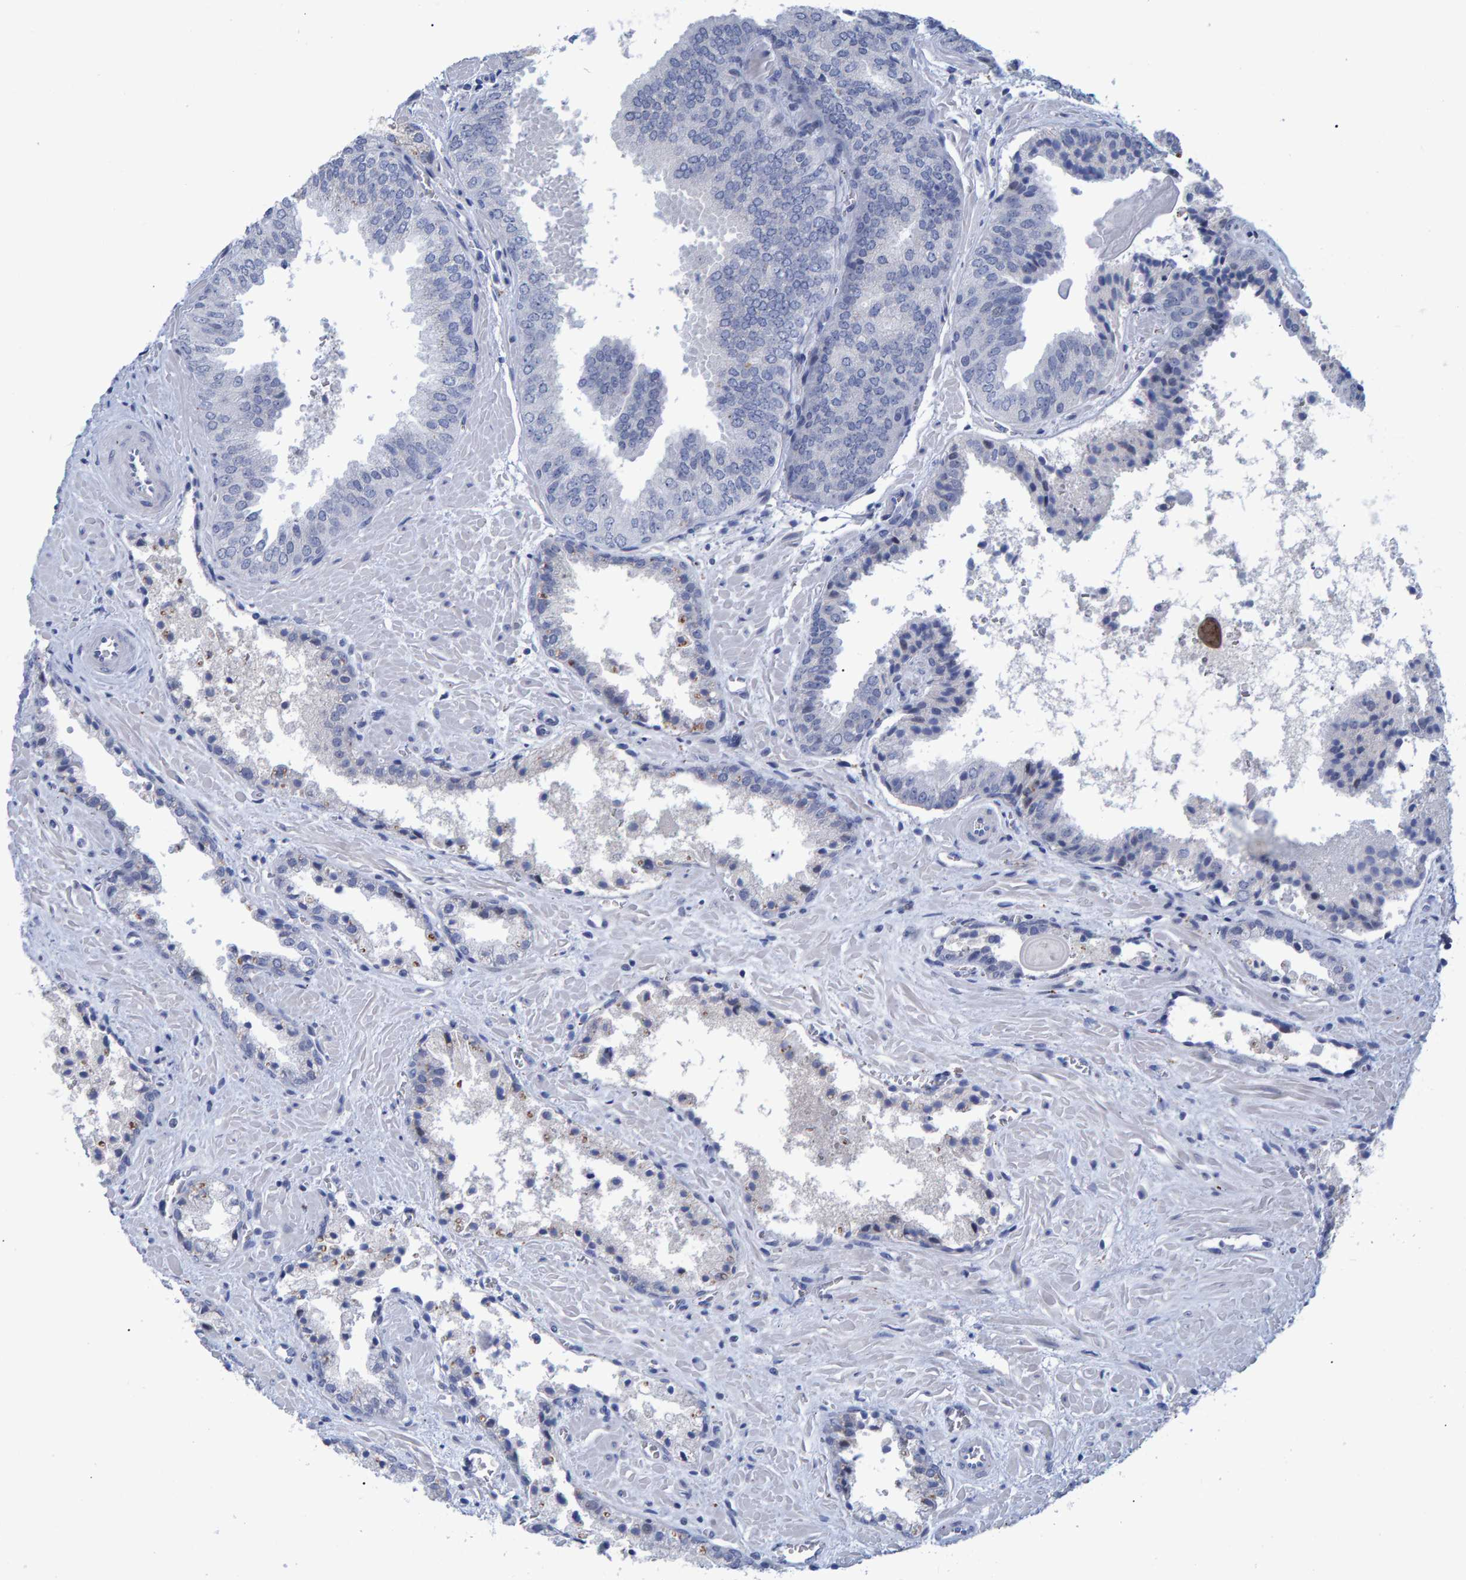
{"staining": {"intensity": "negative", "quantity": "none", "location": "none"}, "tissue": "prostate cancer", "cell_type": "Tumor cells", "image_type": "cancer", "snomed": [{"axis": "morphology", "description": "Adenocarcinoma, Low grade"}, {"axis": "topography", "description": "Prostate"}], "caption": "A photomicrograph of prostate cancer (adenocarcinoma (low-grade)) stained for a protein displays no brown staining in tumor cells. (Immunohistochemistry (ihc), brightfield microscopy, high magnification).", "gene": "PROCA1", "patient": {"sex": "male", "age": 71}}